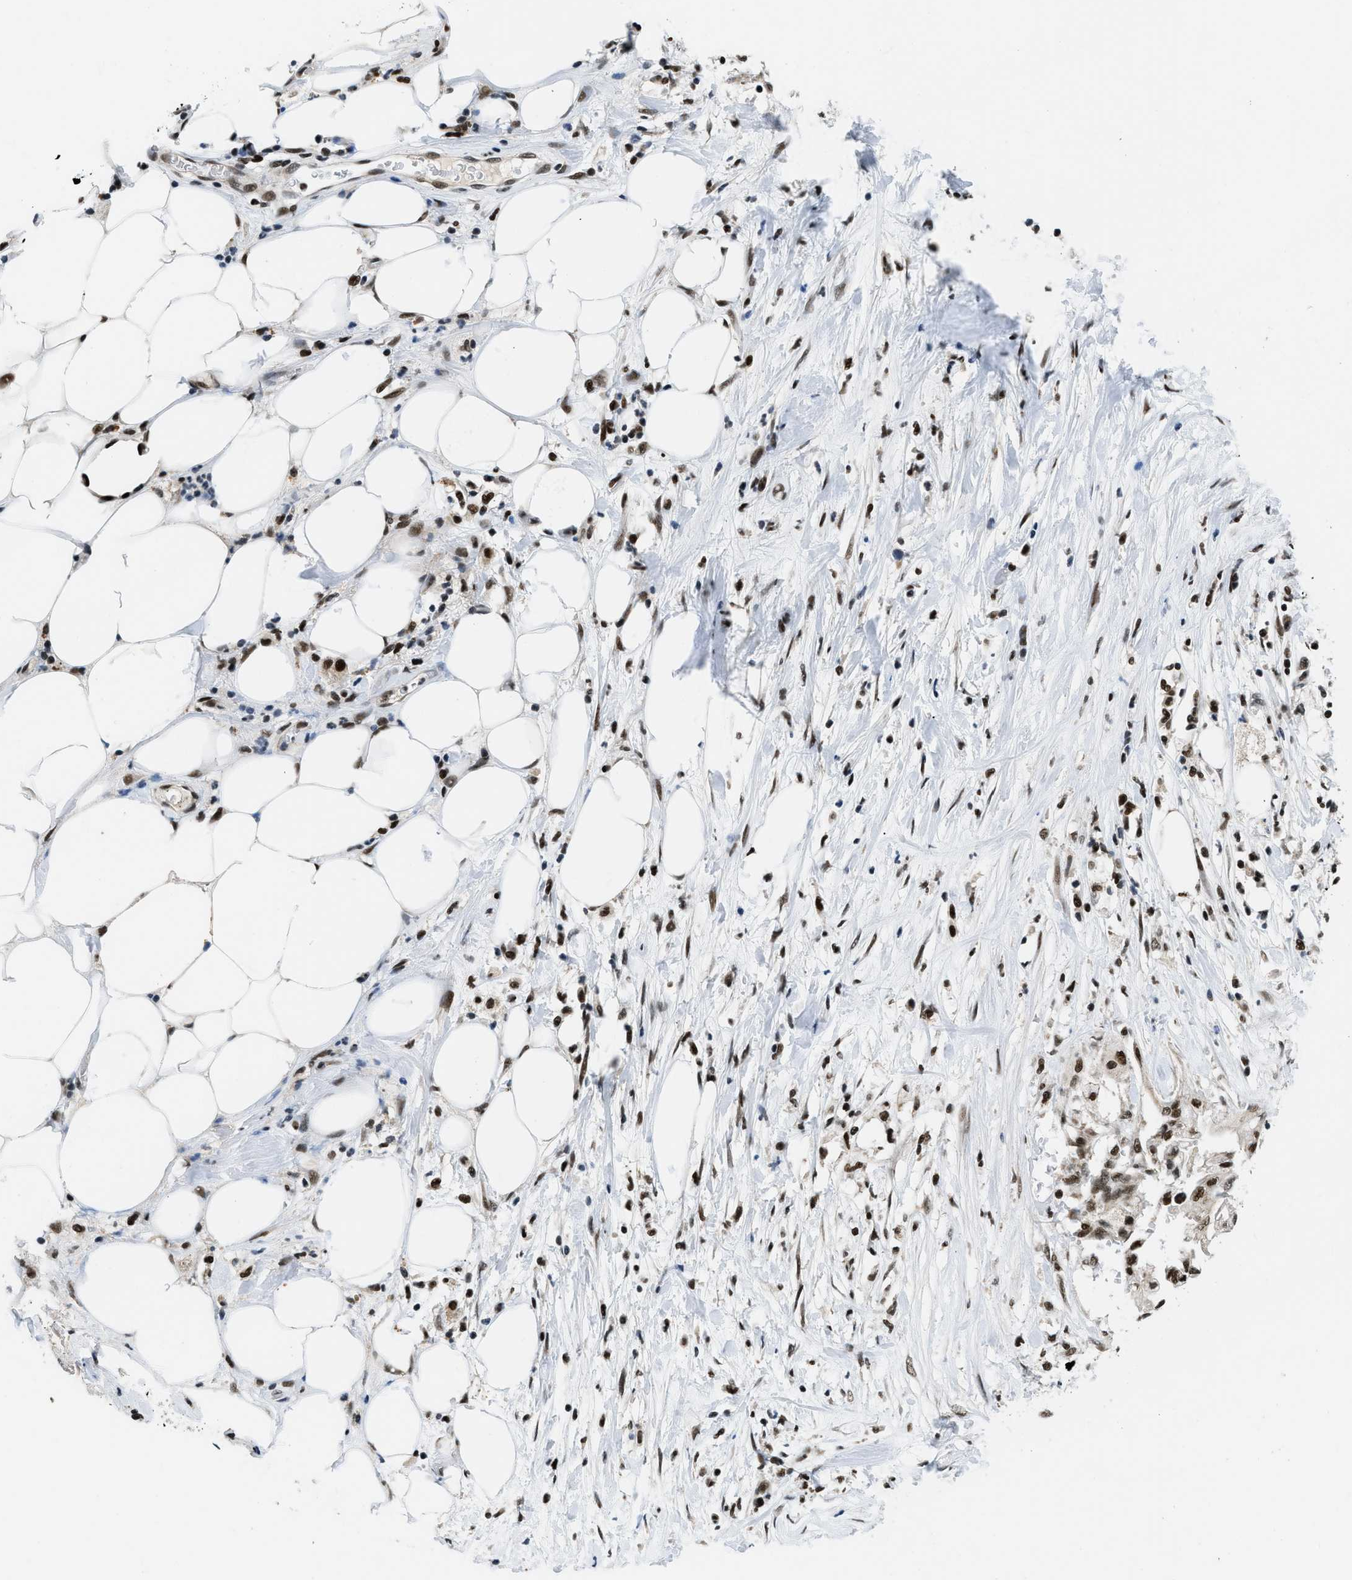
{"staining": {"intensity": "strong", "quantity": ">75%", "location": "nuclear"}, "tissue": "pancreatic cancer", "cell_type": "Tumor cells", "image_type": "cancer", "snomed": [{"axis": "morphology", "description": "Normal tissue, NOS"}, {"axis": "morphology", "description": "Adenocarcinoma, NOS"}, {"axis": "topography", "description": "Pancreas"}, {"axis": "topography", "description": "Duodenum"}], "caption": "Human pancreatic adenocarcinoma stained with a brown dye reveals strong nuclear positive positivity in about >75% of tumor cells.", "gene": "KDM3B", "patient": {"sex": "female", "age": 60}}